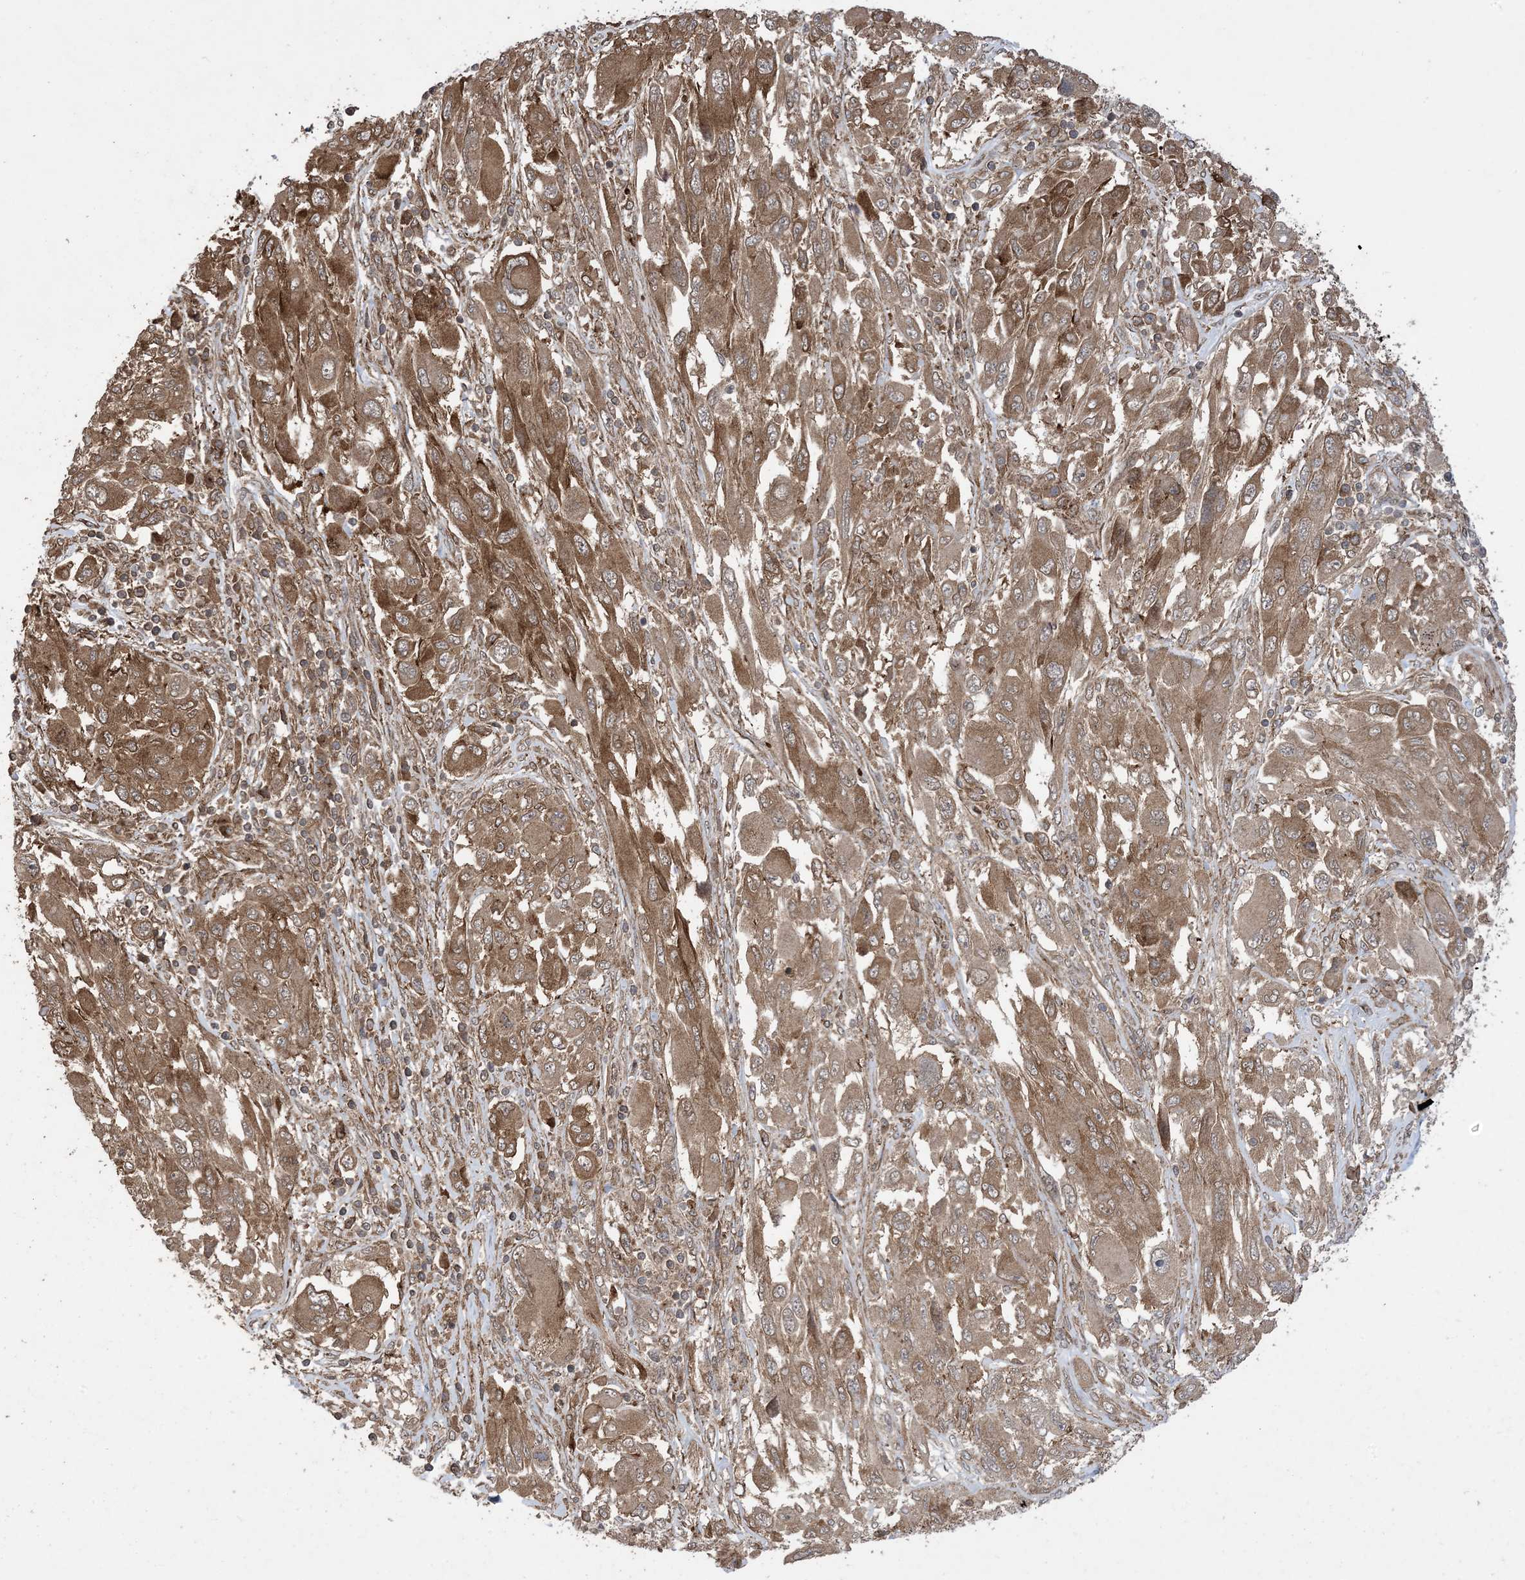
{"staining": {"intensity": "moderate", "quantity": ">75%", "location": "cytoplasmic/membranous"}, "tissue": "melanoma", "cell_type": "Tumor cells", "image_type": "cancer", "snomed": [{"axis": "morphology", "description": "Malignant melanoma, NOS"}, {"axis": "topography", "description": "Skin"}], "caption": "Malignant melanoma stained with IHC reveals moderate cytoplasmic/membranous staining in about >75% of tumor cells.", "gene": "ZNF511", "patient": {"sex": "female", "age": 91}}